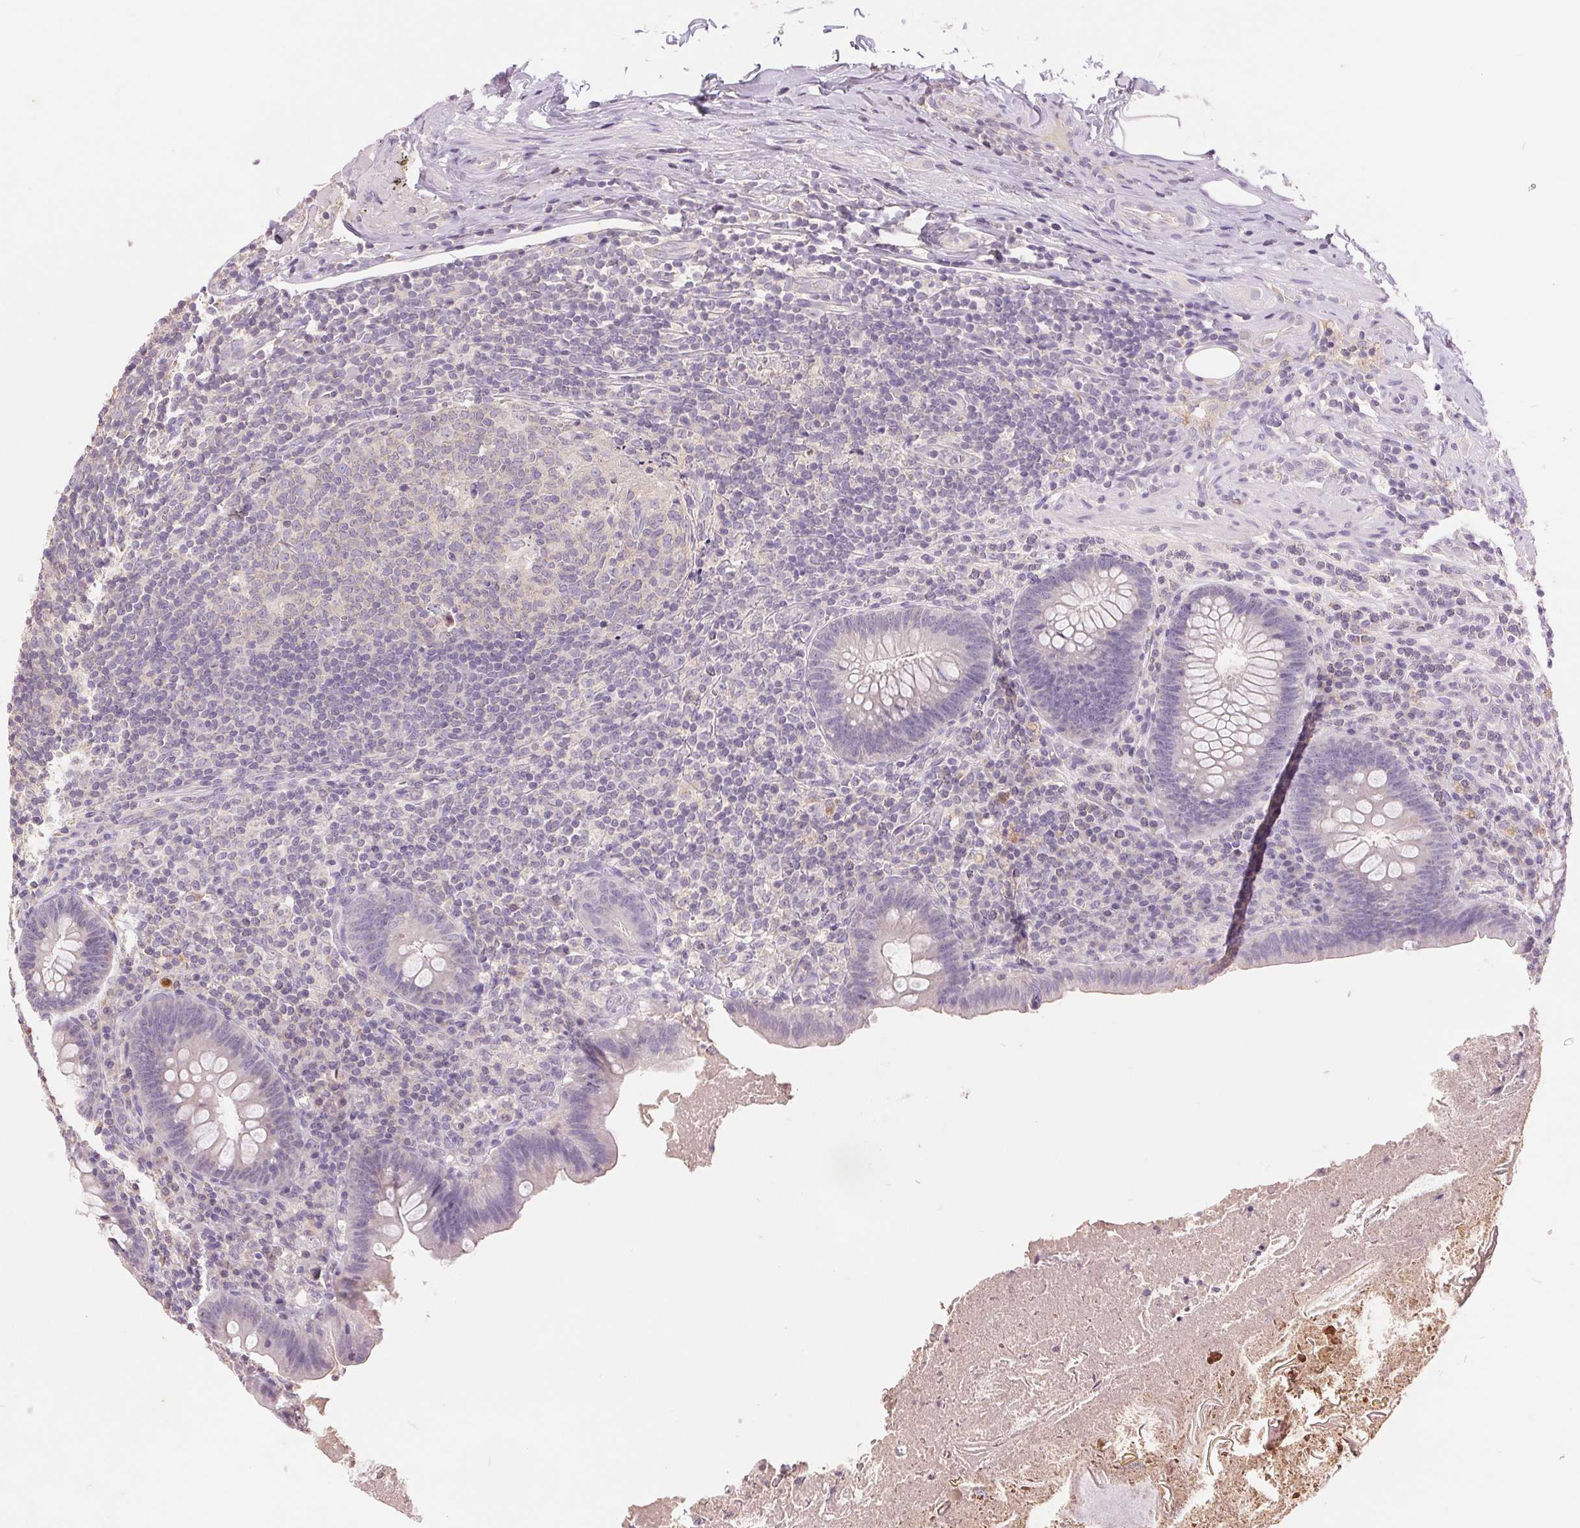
{"staining": {"intensity": "negative", "quantity": "none", "location": "none"}, "tissue": "appendix", "cell_type": "Glandular cells", "image_type": "normal", "snomed": [{"axis": "morphology", "description": "Normal tissue, NOS"}, {"axis": "topography", "description": "Appendix"}], "caption": "An immunohistochemistry (IHC) photomicrograph of normal appendix is shown. There is no staining in glandular cells of appendix.", "gene": "FXYD4", "patient": {"sex": "male", "age": 47}}